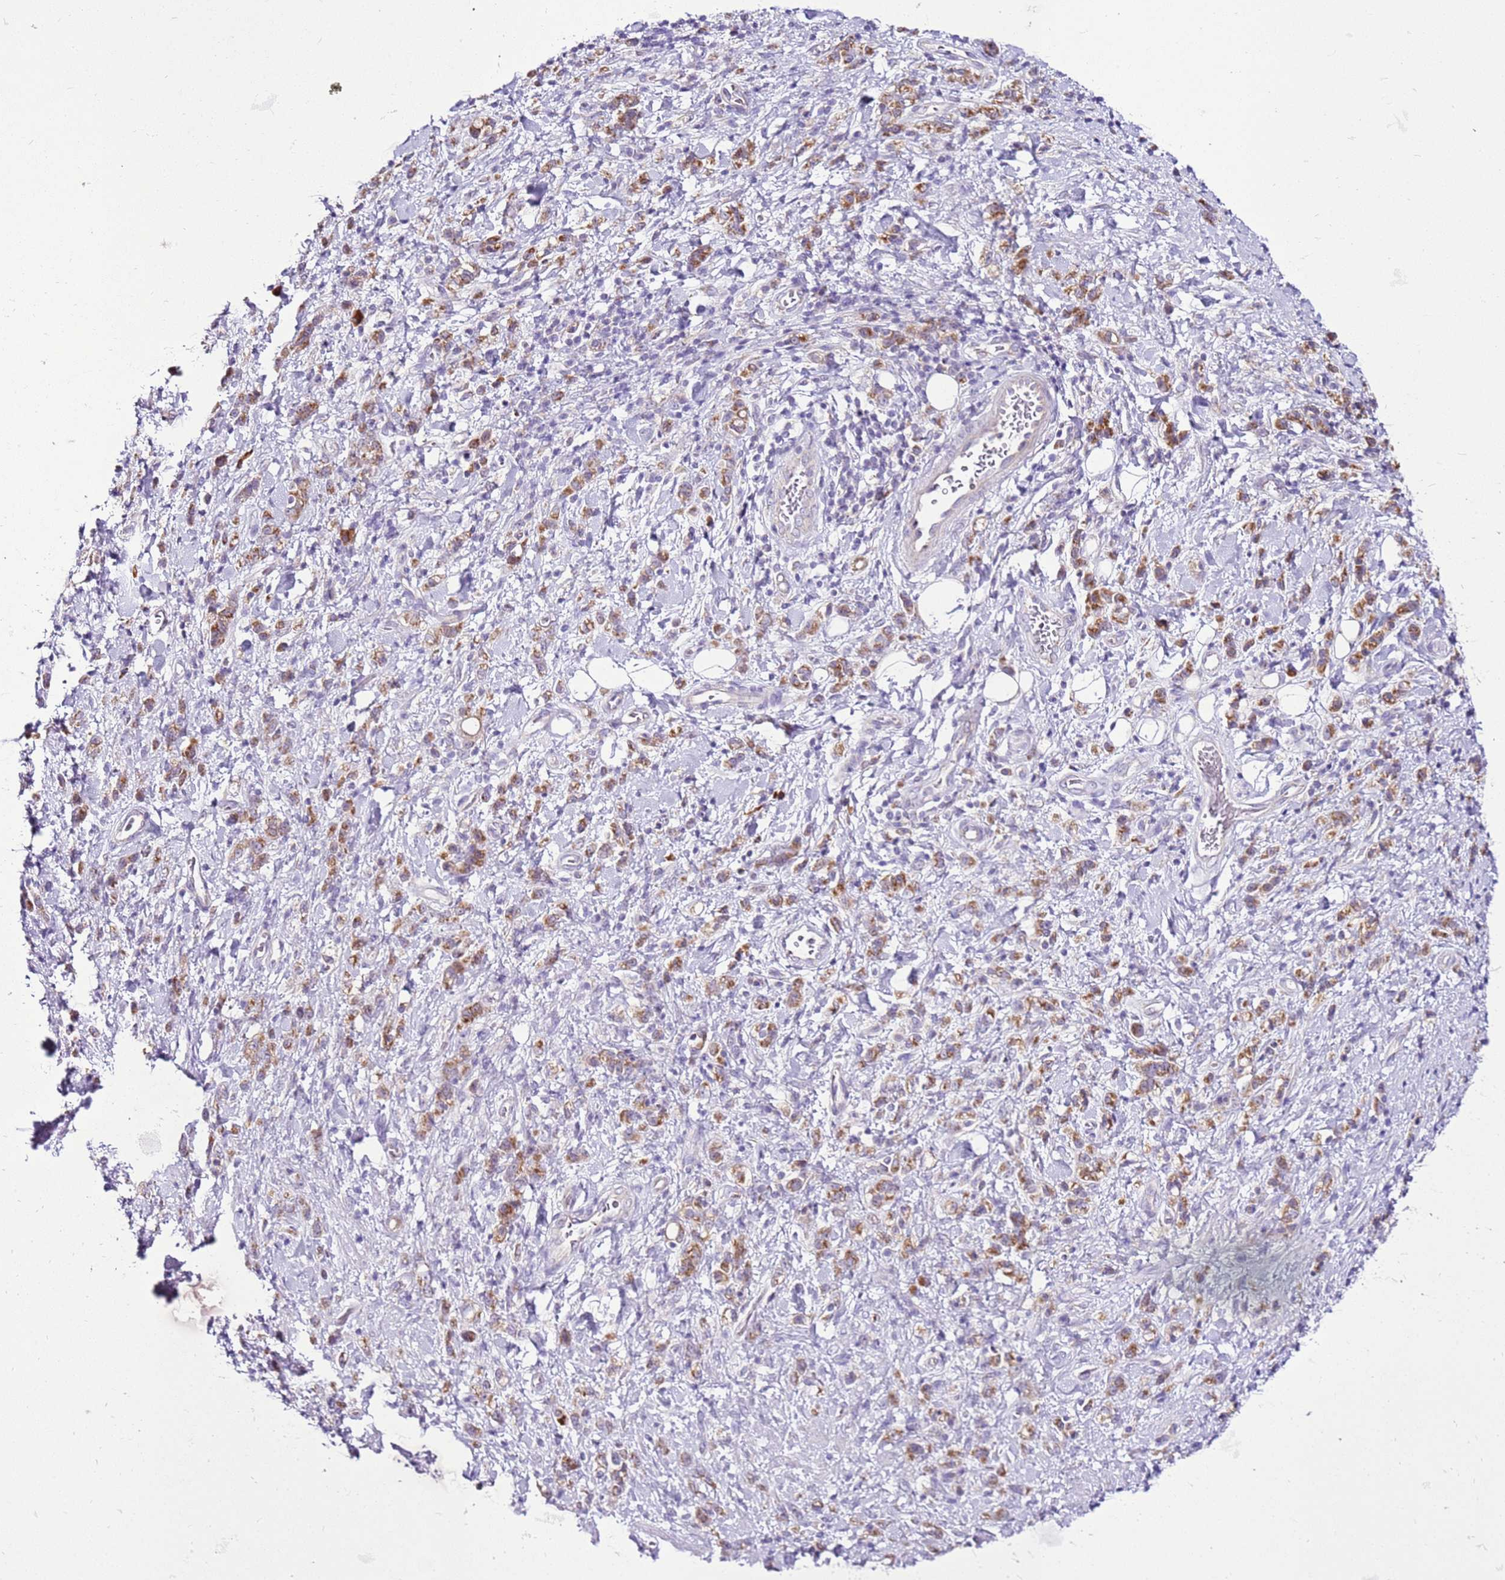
{"staining": {"intensity": "moderate", "quantity": ">75%", "location": "cytoplasmic/membranous"}, "tissue": "stomach cancer", "cell_type": "Tumor cells", "image_type": "cancer", "snomed": [{"axis": "morphology", "description": "Adenocarcinoma, NOS"}, {"axis": "topography", "description": "Stomach"}], "caption": "A brown stain highlights moderate cytoplasmic/membranous staining of a protein in stomach cancer (adenocarcinoma) tumor cells. Nuclei are stained in blue.", "gene": "MRPL36", "patient": {"sex": "male", "age": 77}}